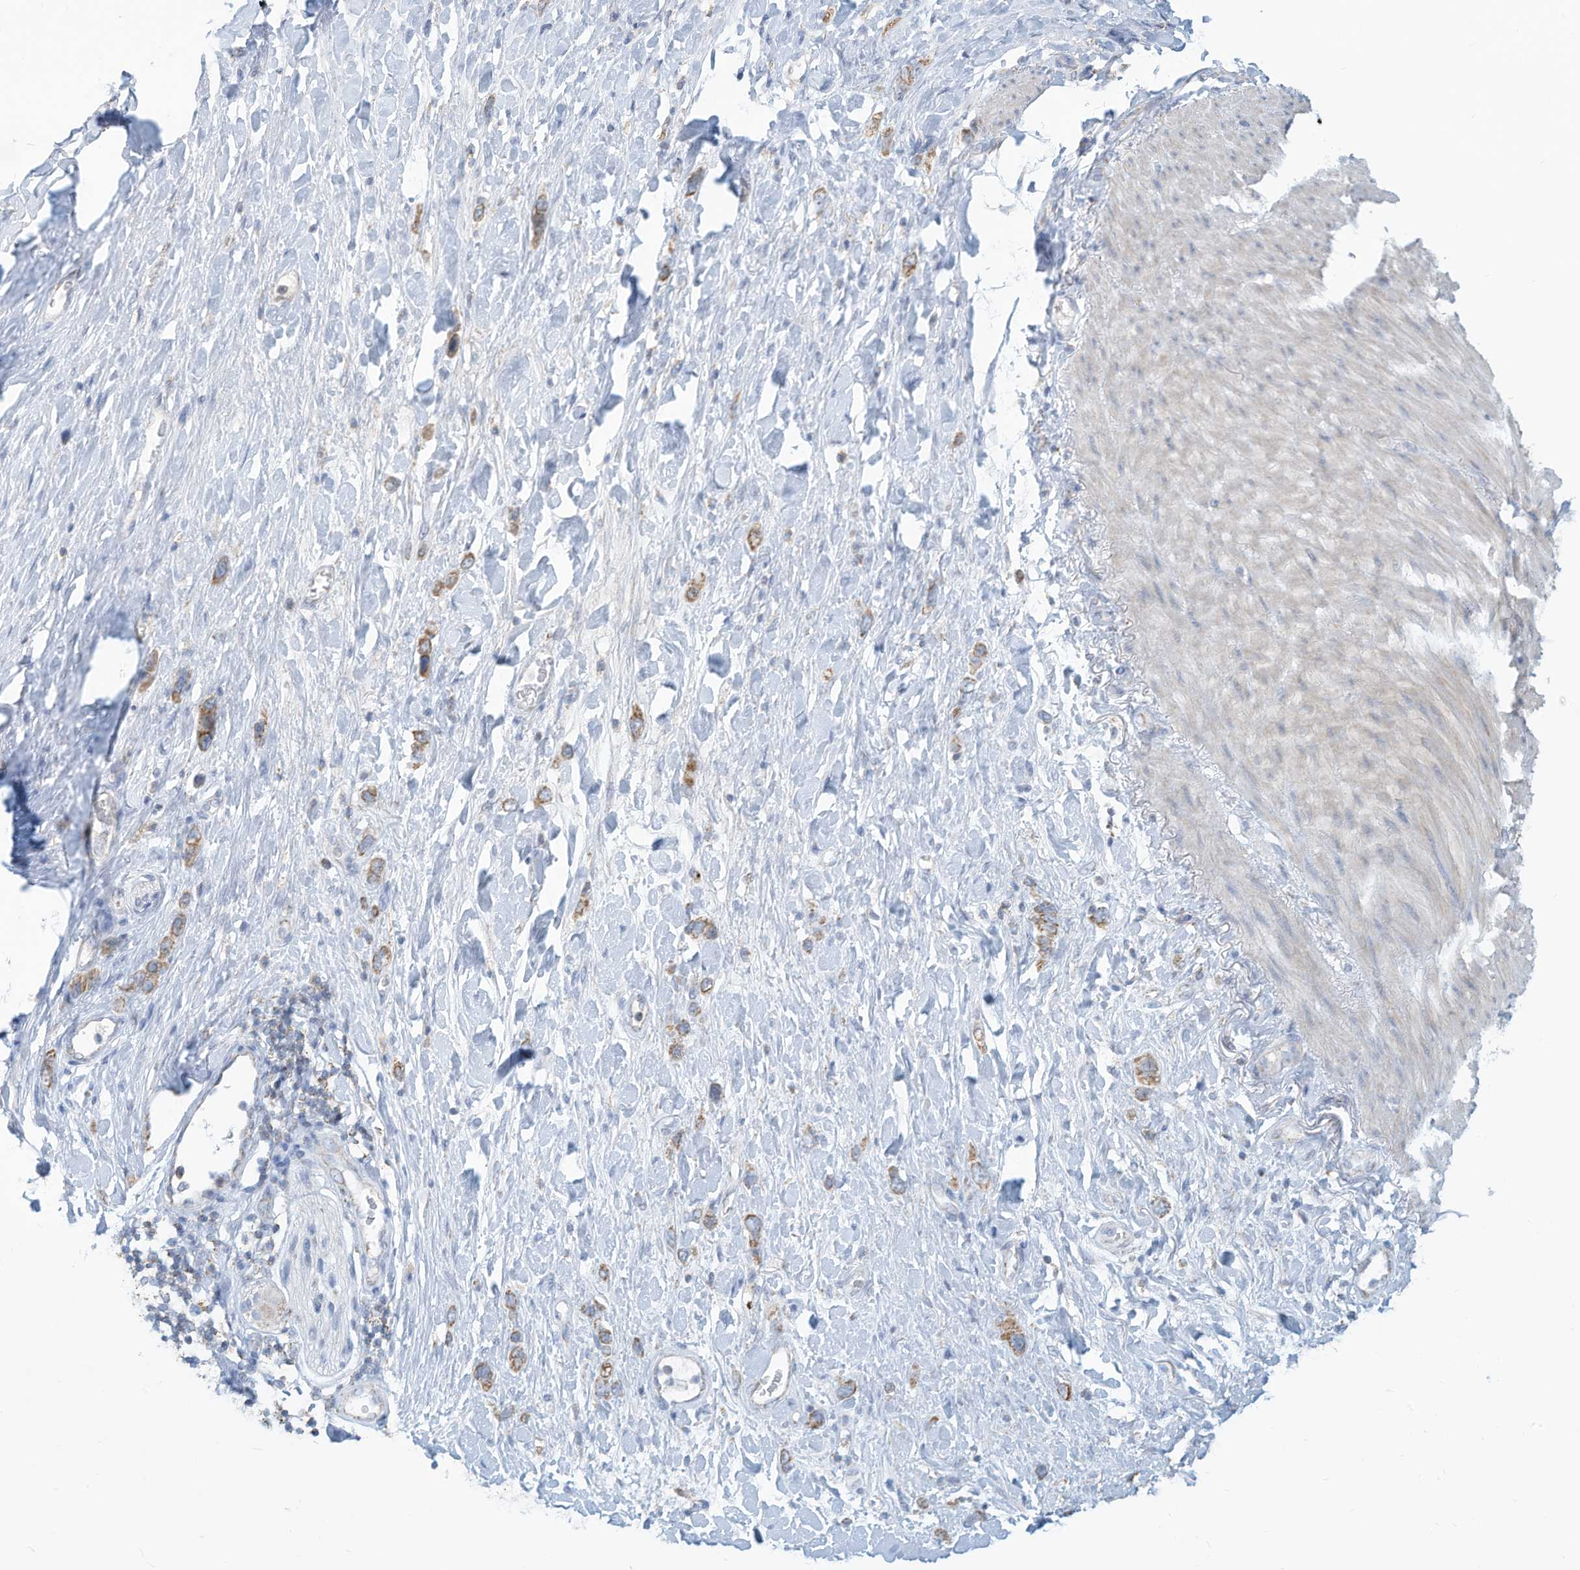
{"staining": {"intensity": "moderate", "quantity": ">75%", "location": "cytoplasmic/membranous"}, "tissue": "stomach cancer", "cell_type": "Tumor cells", "image_type": "cancer", "snomed": [{"axis": "morphology", "description": "Adenocarcinoma, NOS"}, {"axis": "topography", "description": "Stomach"}], "caption": "Stomach cancer (adenocarcinoma) was stained to show a protein in brown. There is medium levels of moderate cytoplasmic/membranous expression in approximately >75% of tumor cells.", "gene": "NLN", "patient": {"sex": "female", "age": 65}}